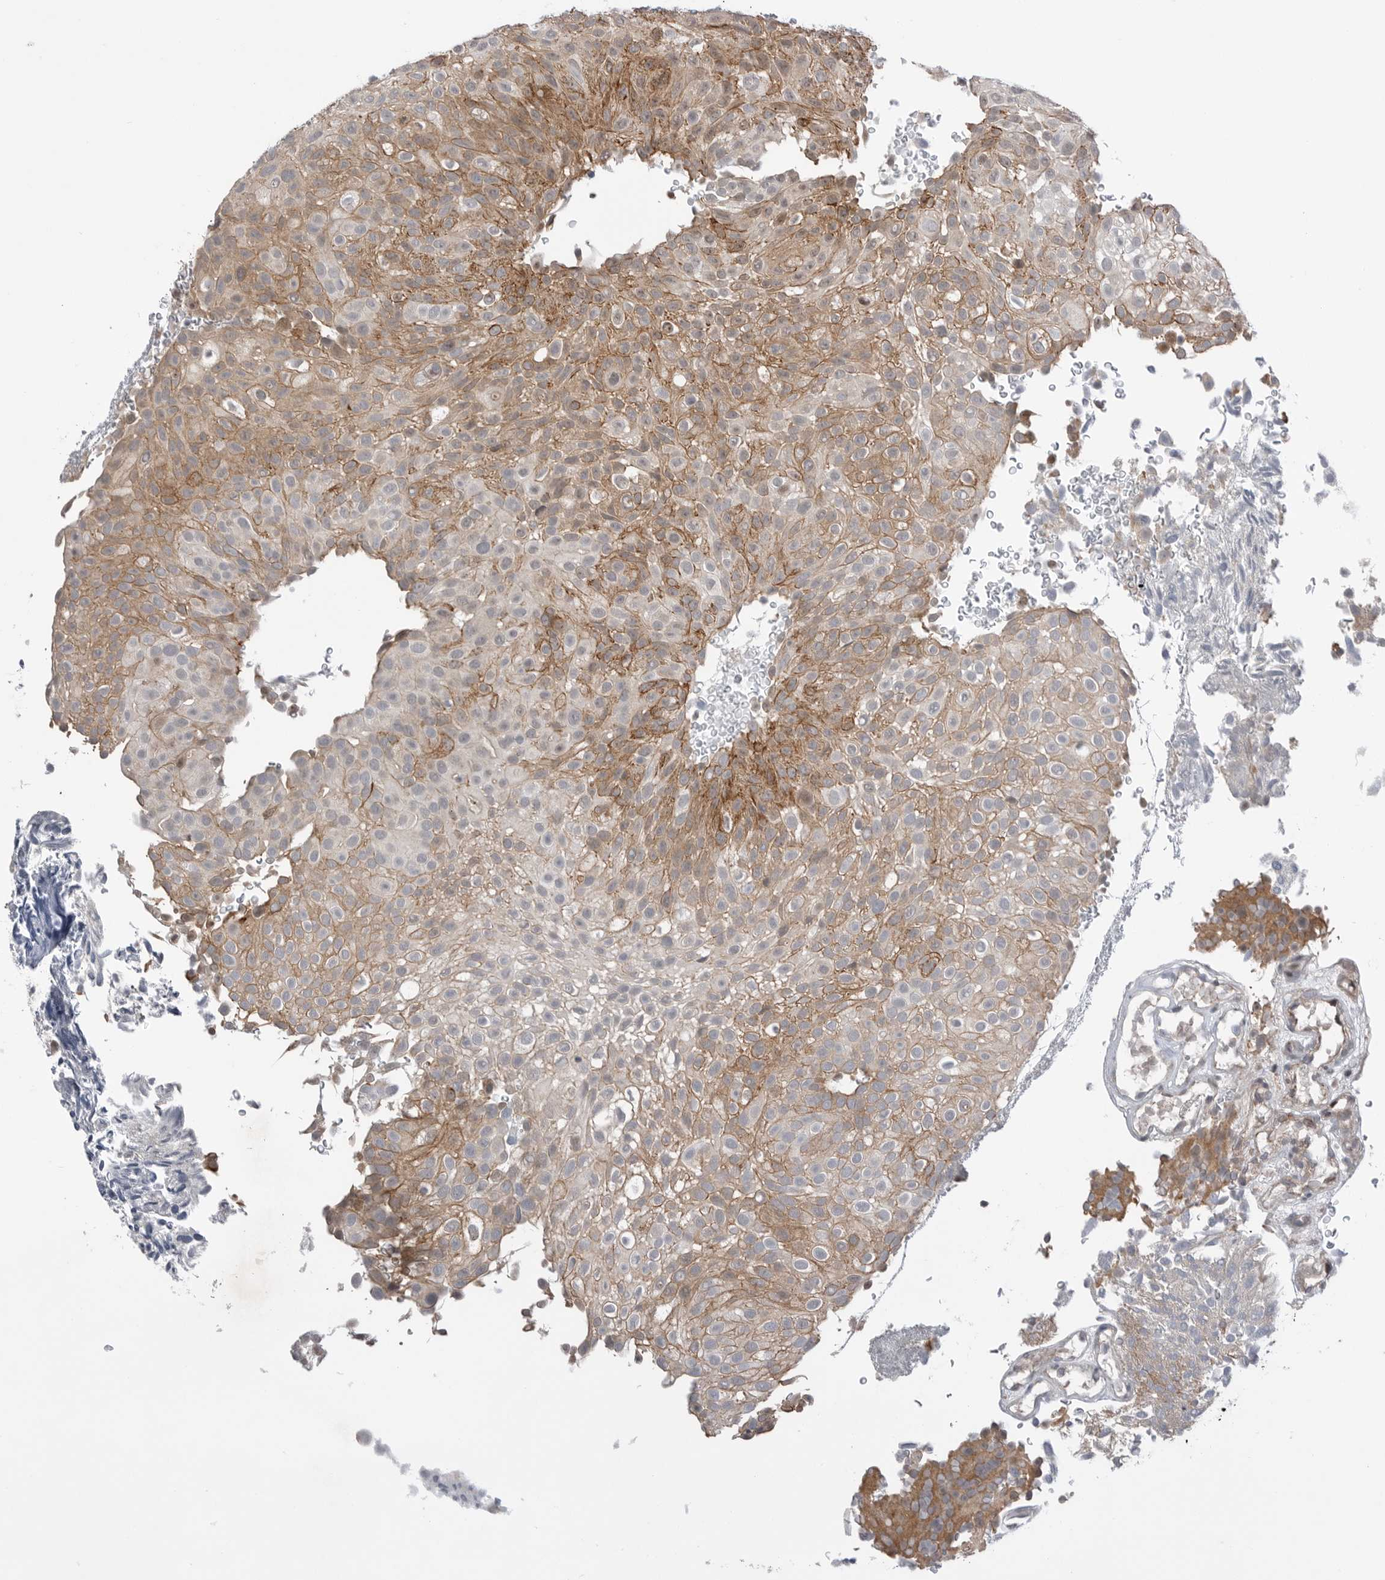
{"staining": {"intensity": "moderate", "quantity": ">75%", "location": "cytoplasmic/membranous"}, "tissue": "urothelial cancer", "cell_type": "Tumor cells", "image_type": "cancer", "snomed": [{"axis": "morphology", "description": "Urothelial carcinoma, Low grade"}, {"axis": "topography", "description": "Urinary bladder"}], "caption": "Protein analysis of urothelial cancer tissue exhibits moderate cytoplasmic/membranous positivity in about >75% of tumor cells.", "gene": "NTAQ1", "patient": {"sex": "male", "age": 78}}